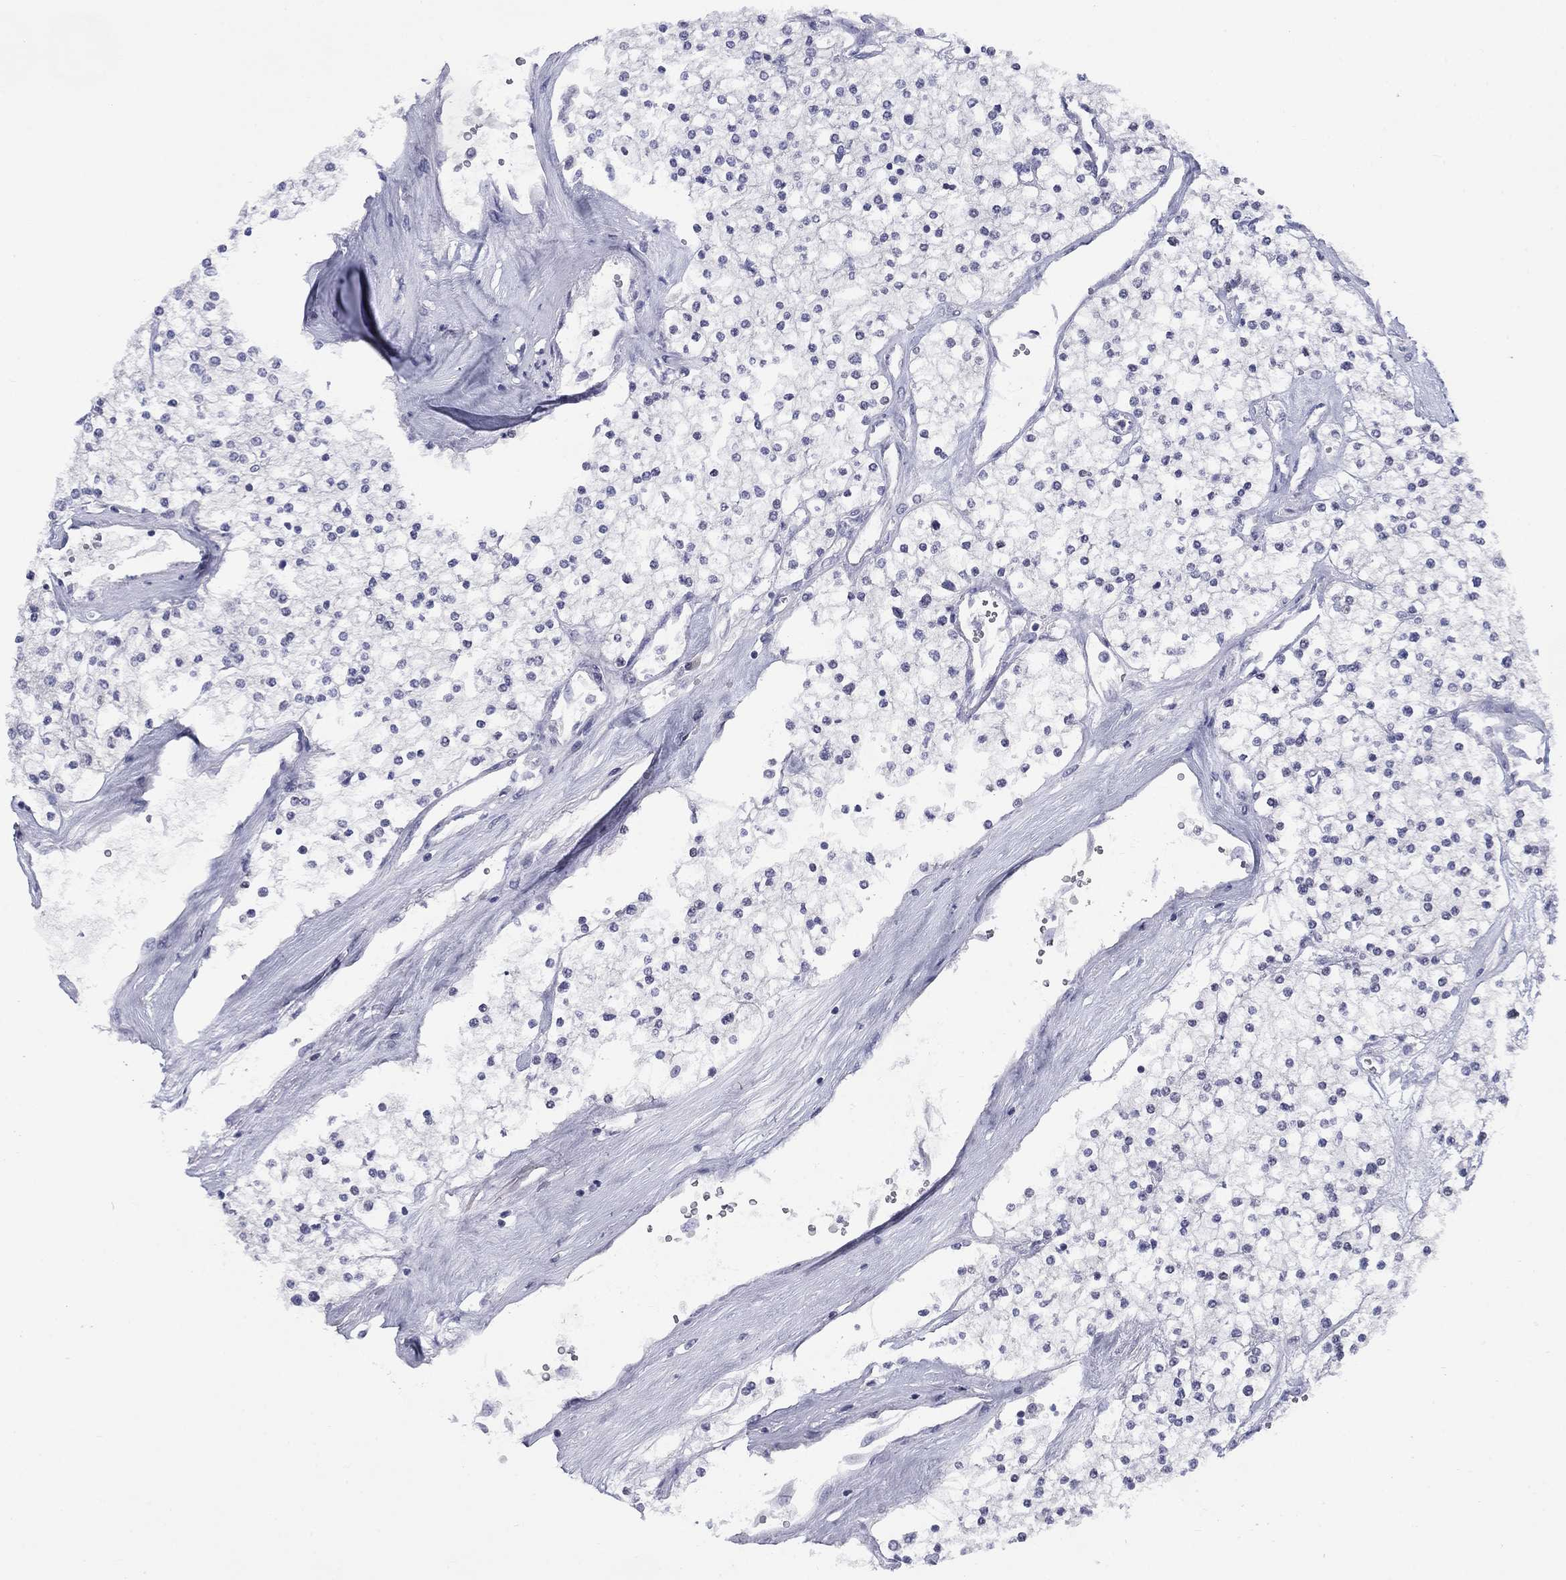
{"staining": {"intensity": "negative", "quantity": "none", "location": "none"}, "tissue": "renal cancer", "cell_type": "Tumor cells", "image_type": "cancer", "snomed": [{"axis": "morphology", "description": "Adenocarcinoma, NOS"}, {"axis": "topography", "description": "Kidney"}], "caption": "A photomicrograph of human renal cancer (adenocarcinoma) is negative for staining in tumor cells.", "gene": "CACNA1A", "patient": {"sex": "male", "age": 80}}